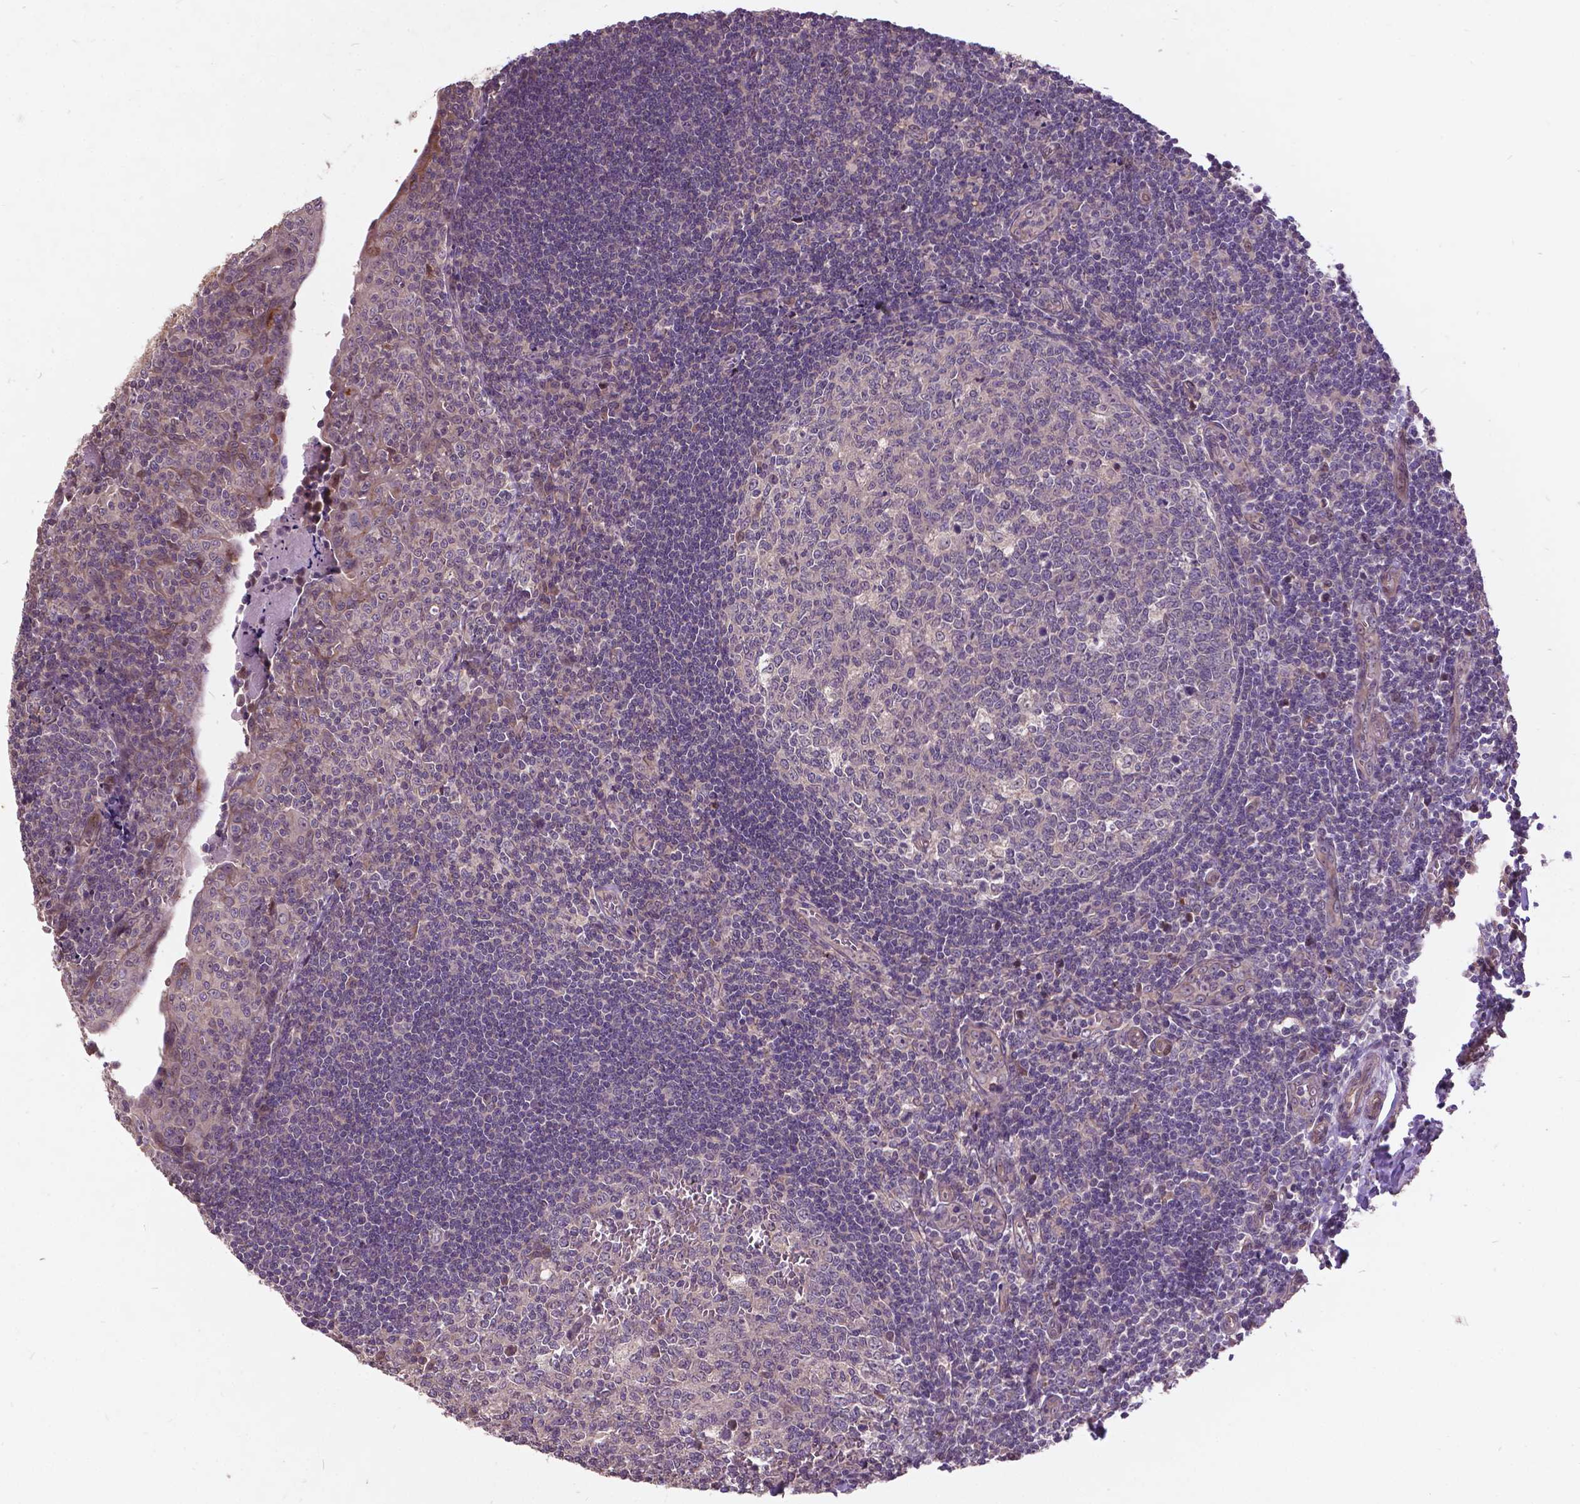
{"staining": {"intensity": "negative", "quantity": "none", "location": "none"}, "tissue": "tonsil", "cell_type": "Germinal center cells", "image_type": "normal", "snomed": [{"axis": "morphology", "description": "Normal tissue, NOS"}, {"axis": "morphology", "description": "Inflammation, NOS"}, {"axis": "topography", "description": "Tonsil"}], "caption": "High magnification brightfield microscopy of unremarkable tonsil stained with DAB (3,3'-diaminobenzidine) (brown) and counterstained with hematoxylin (blue): germinal center cells show no significant expression.", "gene": "AP1S3", "patient": {"sex": "female", "age": 31}}